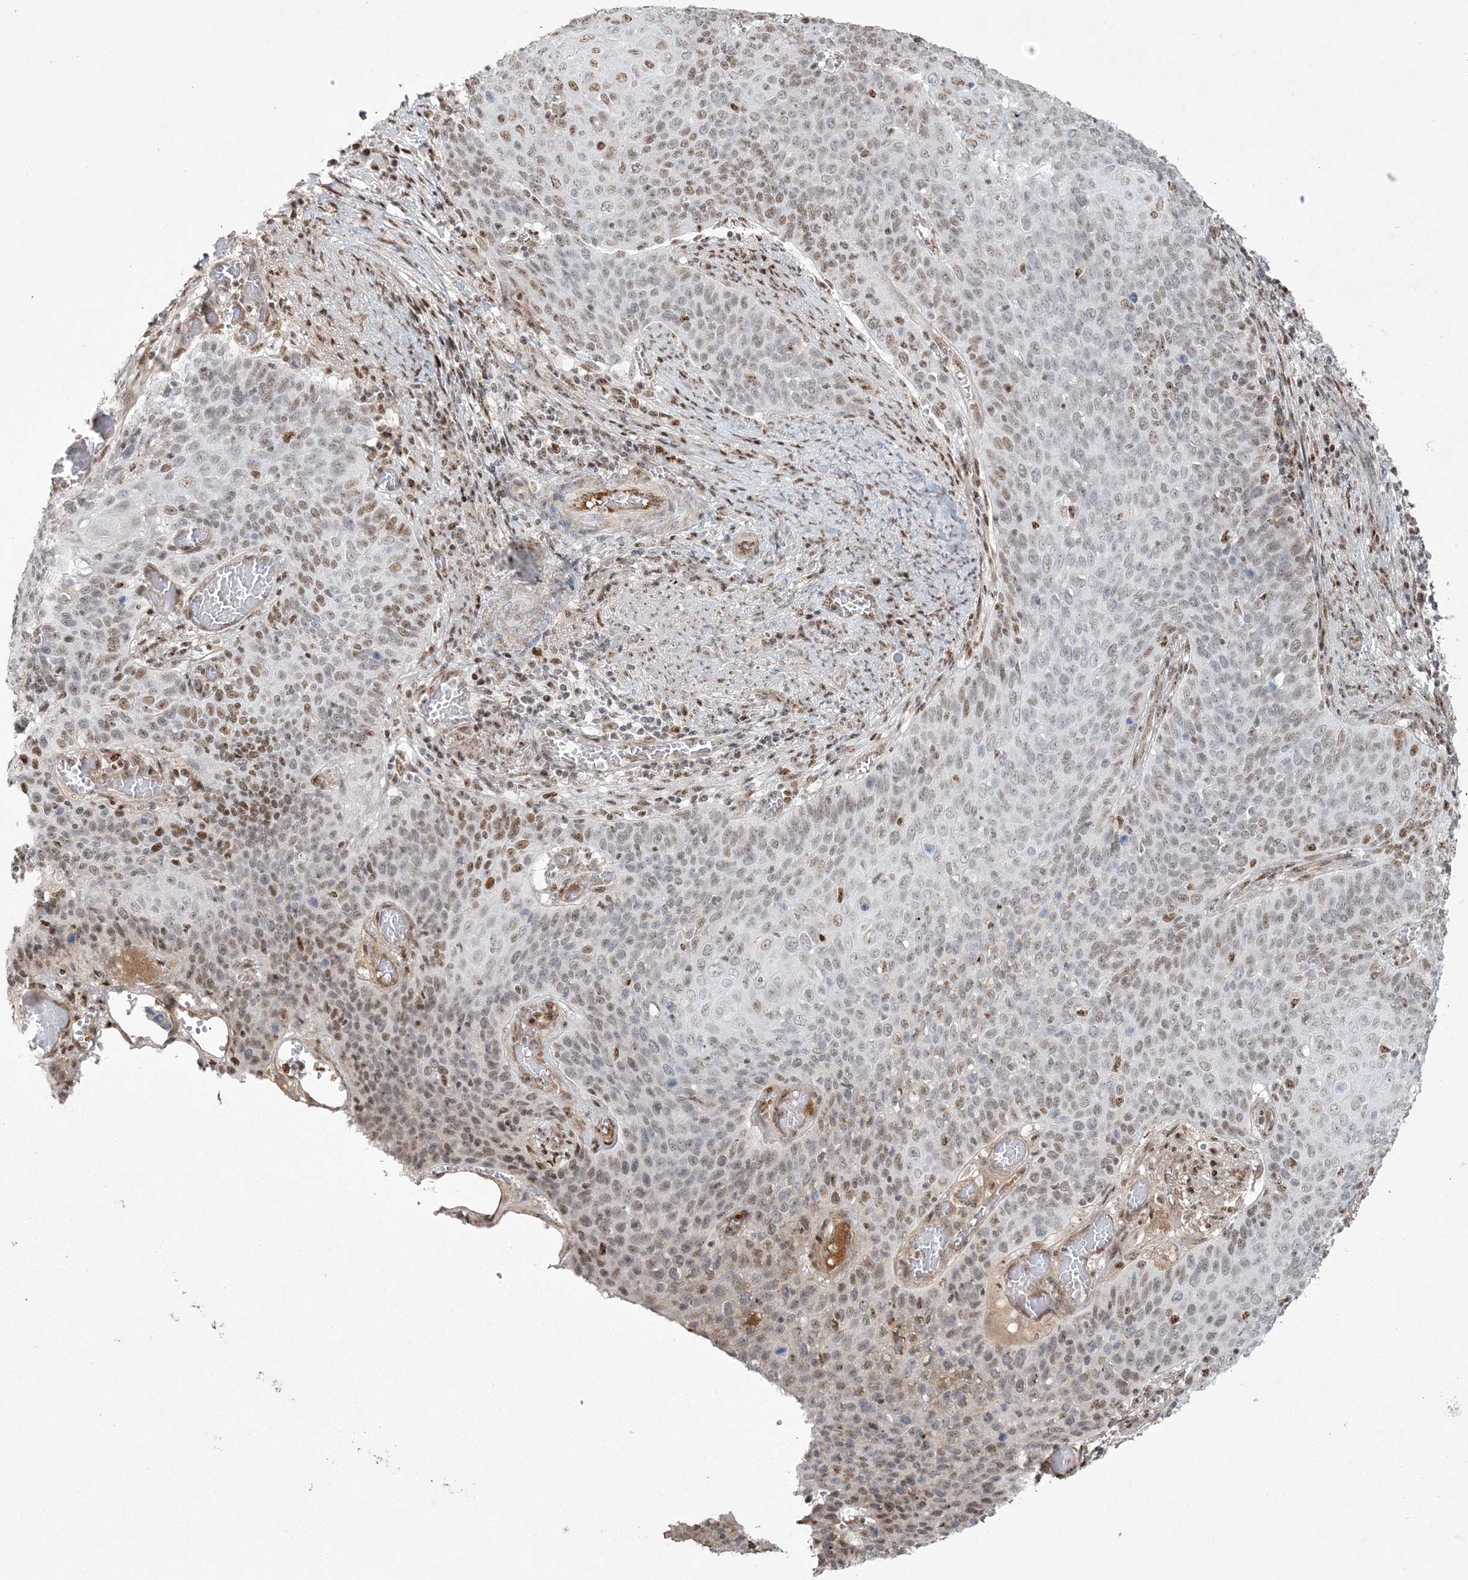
{"staining": {"intensity": "moderate", "quantity": "25%-75%", "location": "nuclear"}, "tissue": "cervical cancer", "cell_type": "Tumor cells", "image_type": "cancer", "snomed": [{"axis": "morphology", "description": "Squamous cell carcinoma, NOS"}, {"axis": "topography", "description": "Cervix"}], "caption": "Tumor cells demonstrate moderate nuclear positivity in about 25%-75% of cells in cervical squamous cell carcinoma.", "gene": "RBM17", "patient": {"sex": "female", "age": 39}}